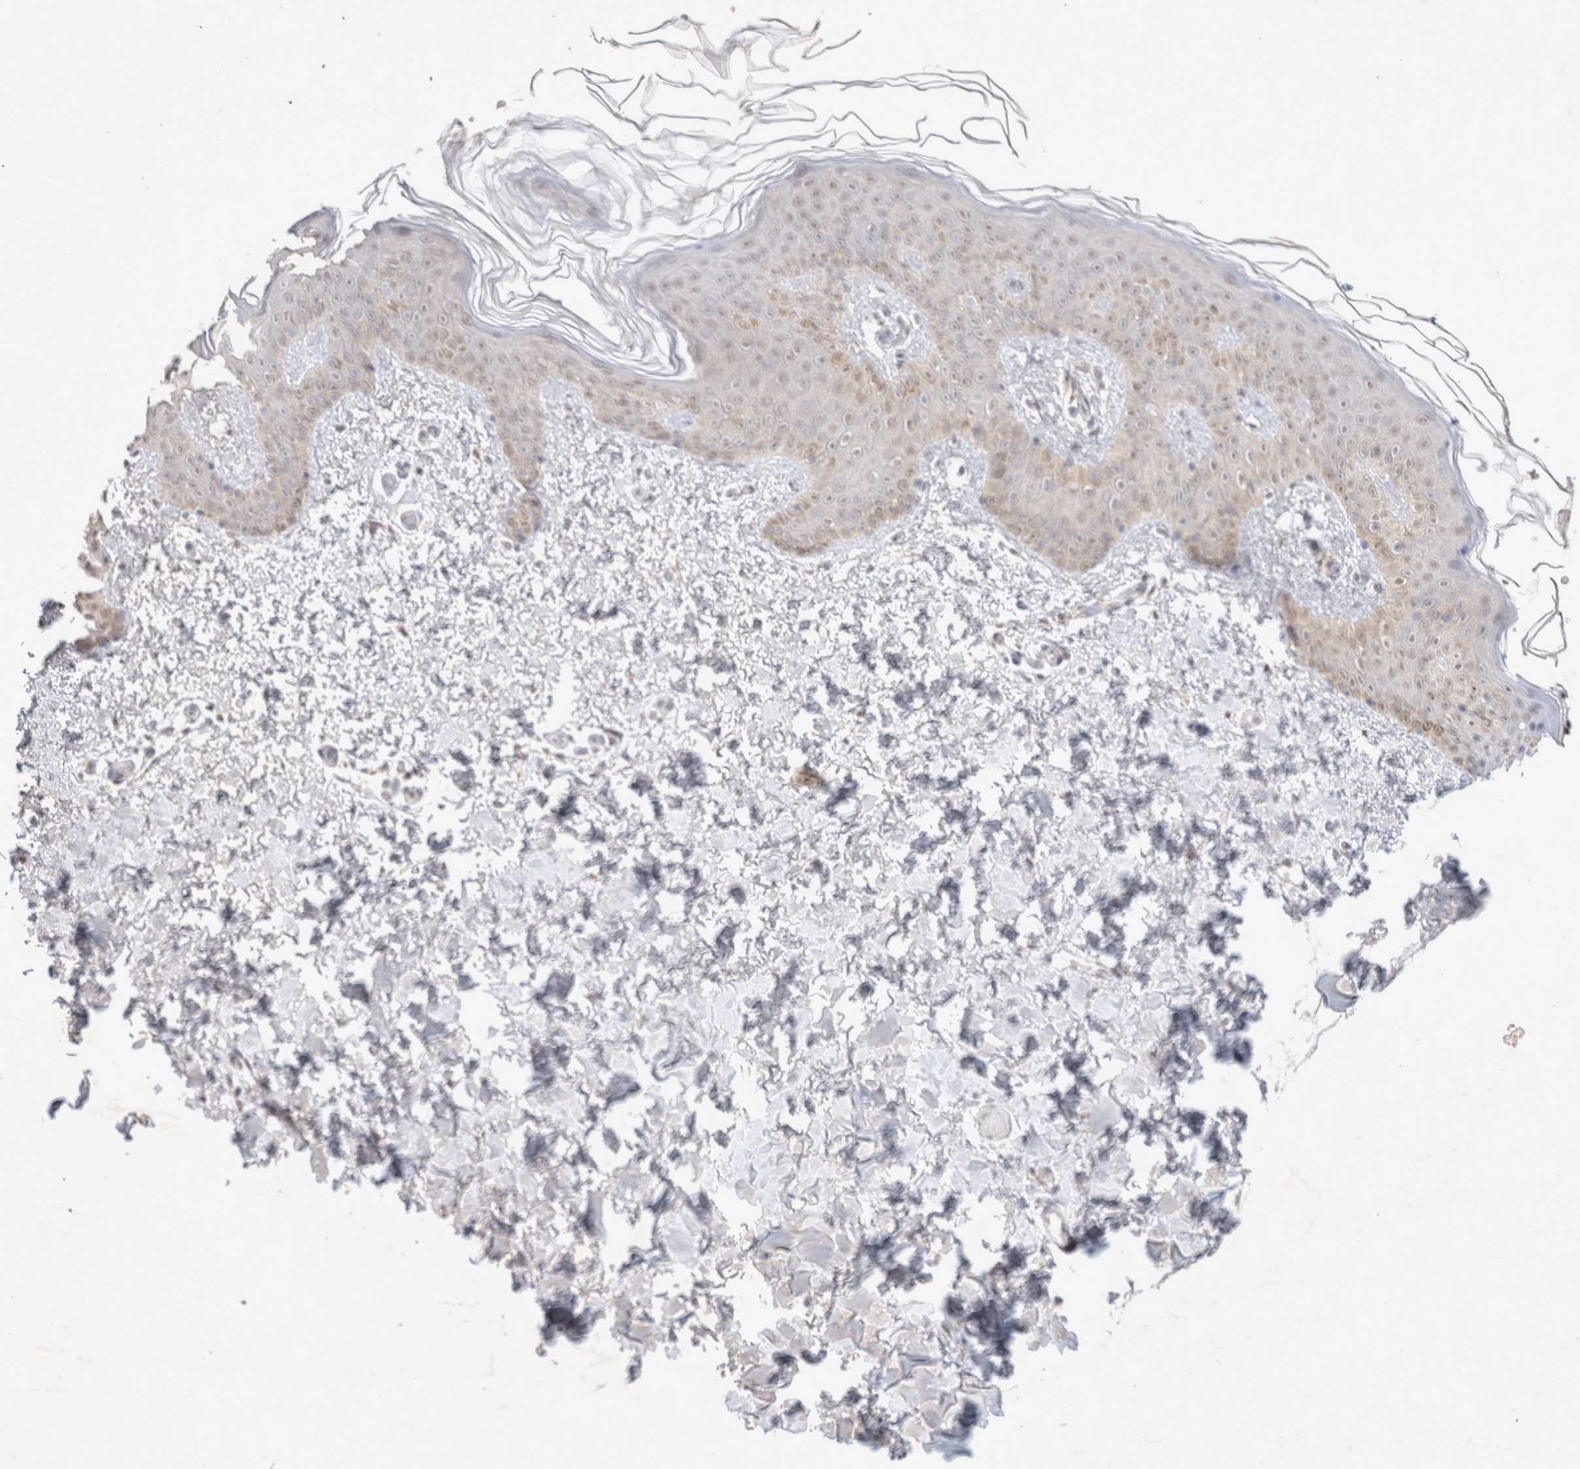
{"staining": {"intensity": "negative", "quantity": "none", "location": "none"}, "tissue": "skin", "cell_type": "Fibroblasts", "image_type": "normal", "snomed": [{"axis": "morphology", "description": "Normal tissue, NOS"}, {"axis": "morphology", "description": "Neoplasm, benign, NOS"}, {"axis": "topography", "description": "Skin"}, {"axis": "topography", "description": "Soft tissue"}], "caption": "Fibroblasts show no significant protein staining in unremarkable skin. (DAB IHC visualized using brightfield microscopy, high magnification).", "gene": "FBXO42", "patient": {"sex": "male", "age": 26}}